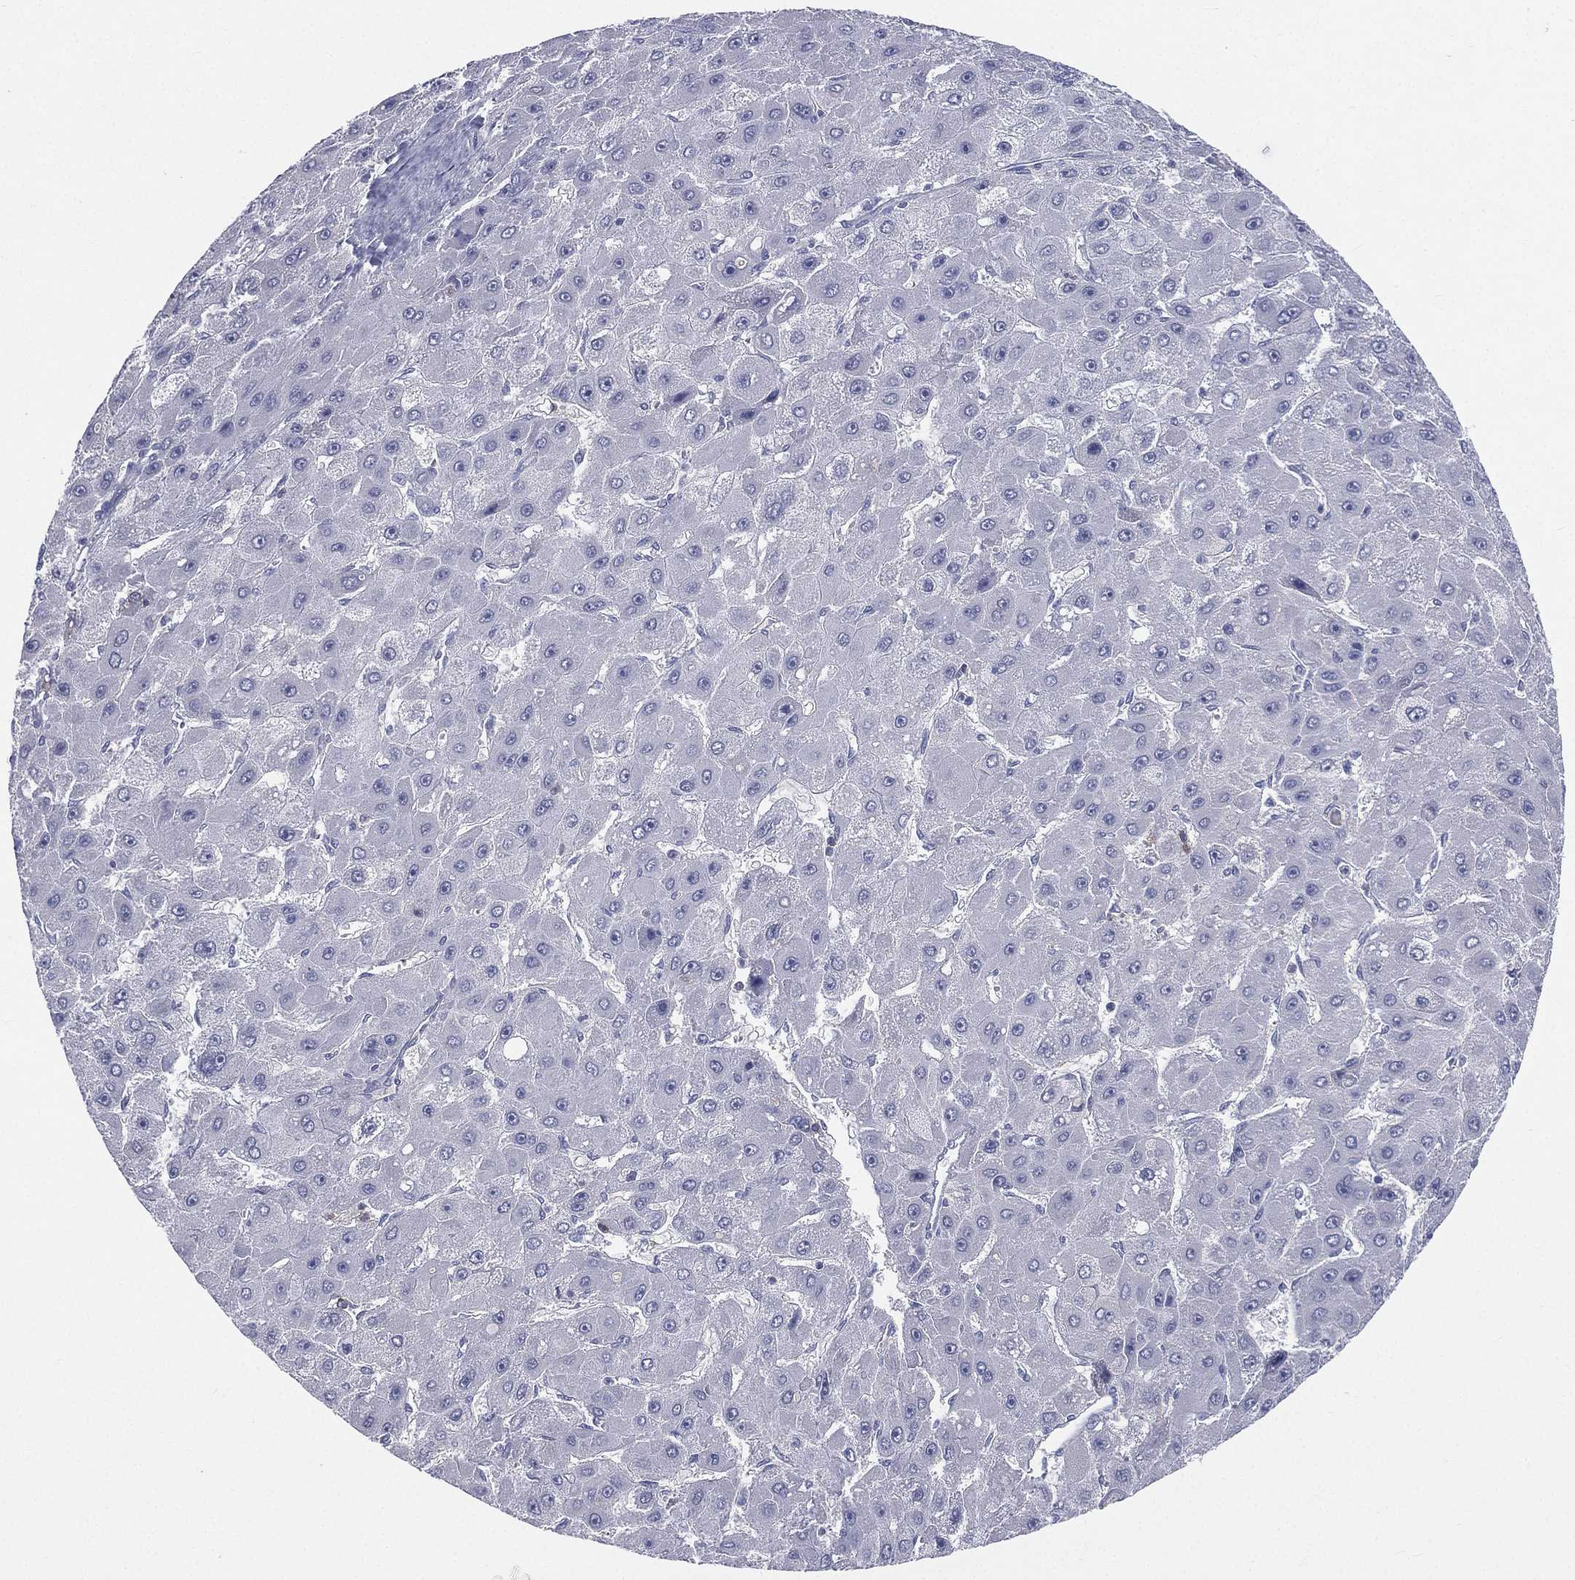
{"staining": {"intensity": "negative", "quantity": "none", "location": "none"}, "tissue": "liver cancer", "cell_type": "Tumor cells", "image_type": "cancer", "snomed": [{"axis": "morphology", "description": "Carcinoma, Hepatocellular, NOS"}, {"axis": "topography", "description": "Liver"}], "caption": "A photomicrograph of liver cancer stained for a protein displays no brown staining in tumor cells.", "gene": "CD3D", "patient": {"sex": "female", "age": 25}}